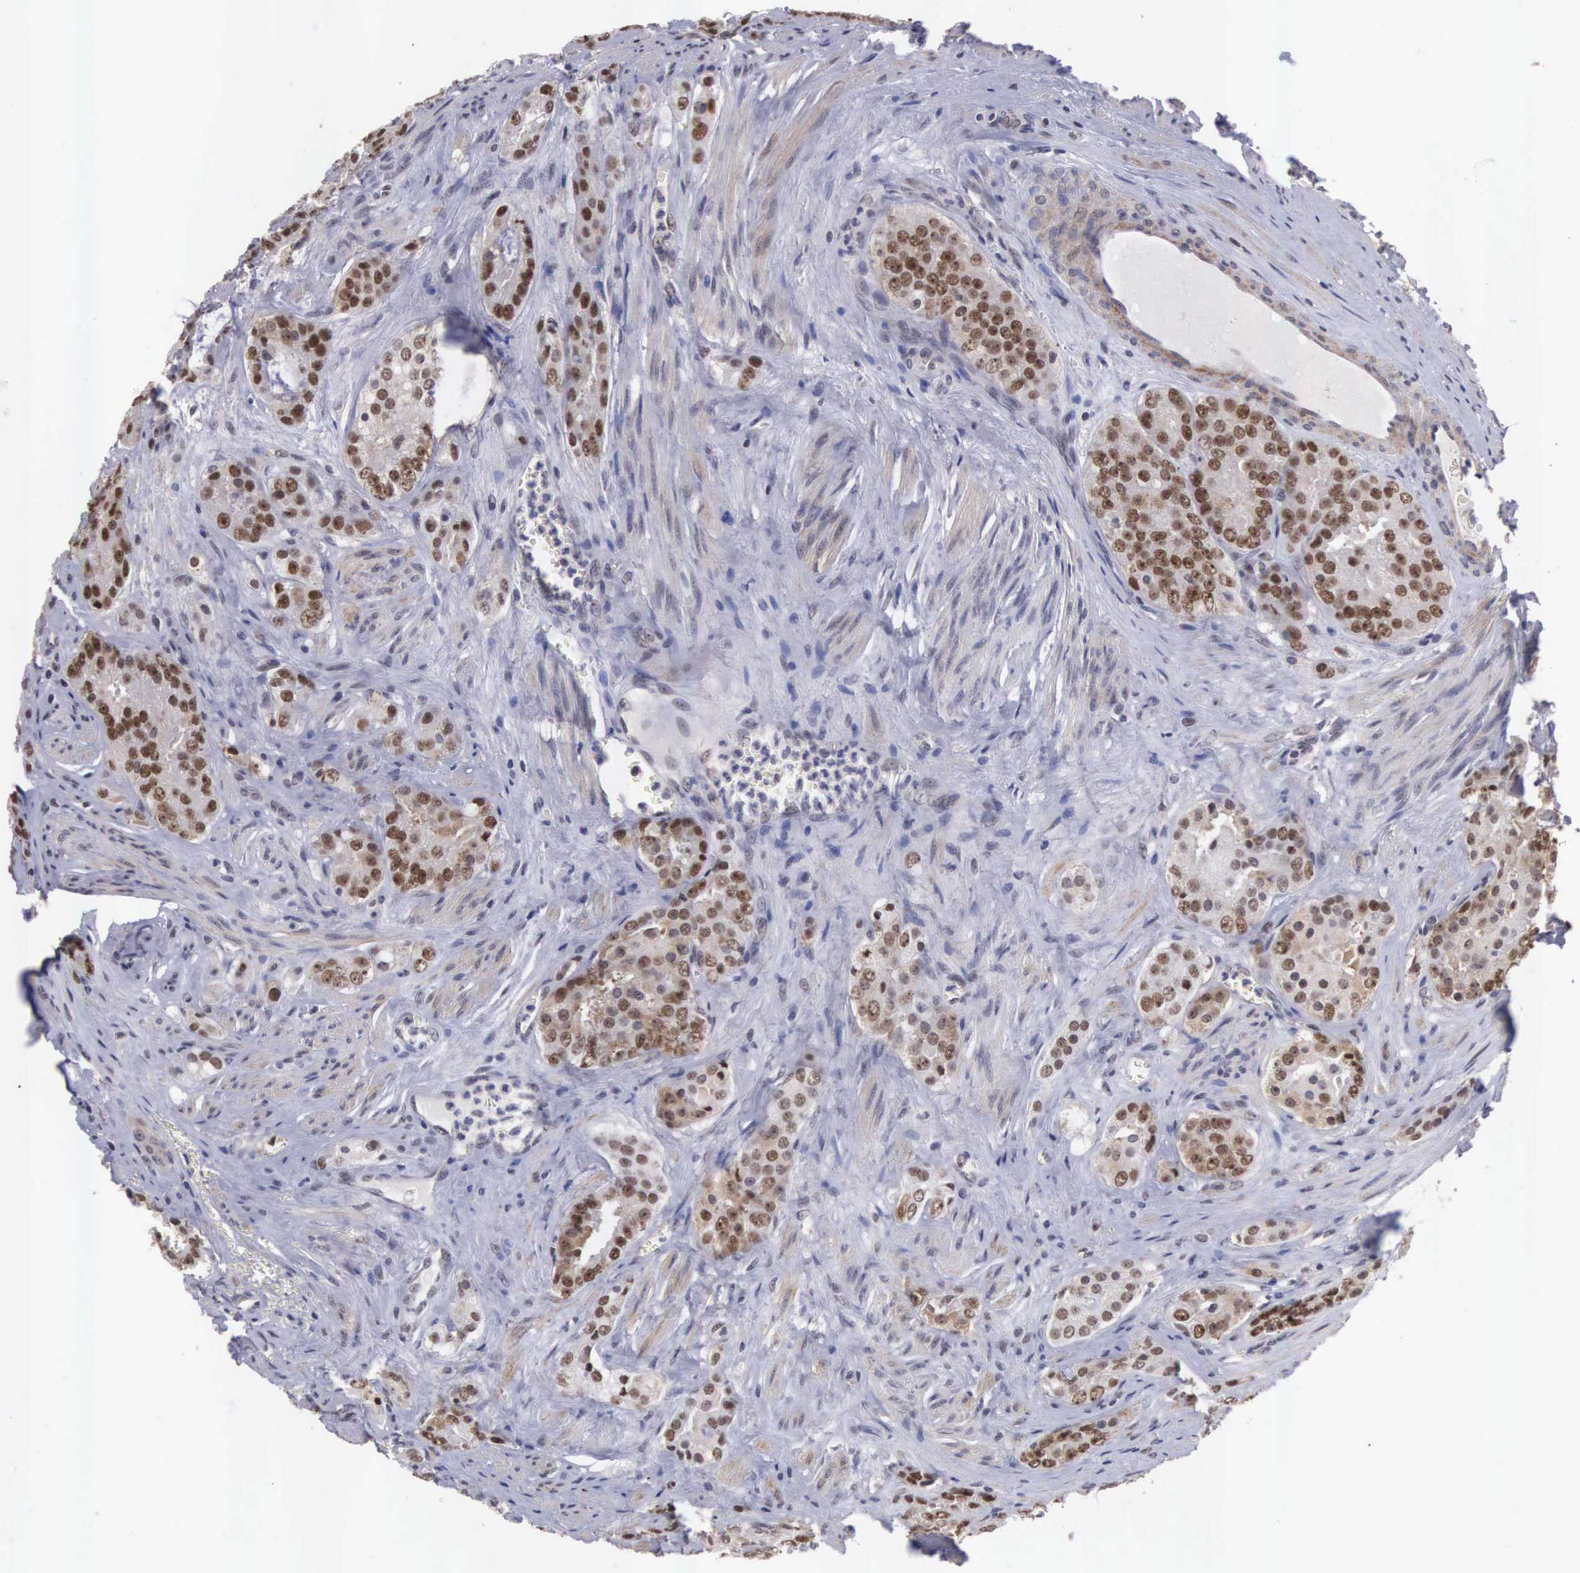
{"staining": {"intensity": "moderate", "quantity": ">75%", "location": "nuclear"}, "tissue": "prostate cancer", "cell_type": "Tumor cells", "image_type": "cancer", "snomed": [{"axis": "morphology", "description": "Adenocarcinoma, Medium grade"}, {"axis": "topography", "description": "Prostate"}], "caption": "Prostate adenocarcinoma (medium-grade) was stained to show a protein in brown. There is medium levels of moderate nuclear staining in about >75% of tumor cells.", "gene": "ZNF275", "patient": {"sex": "male", "age": 60}}